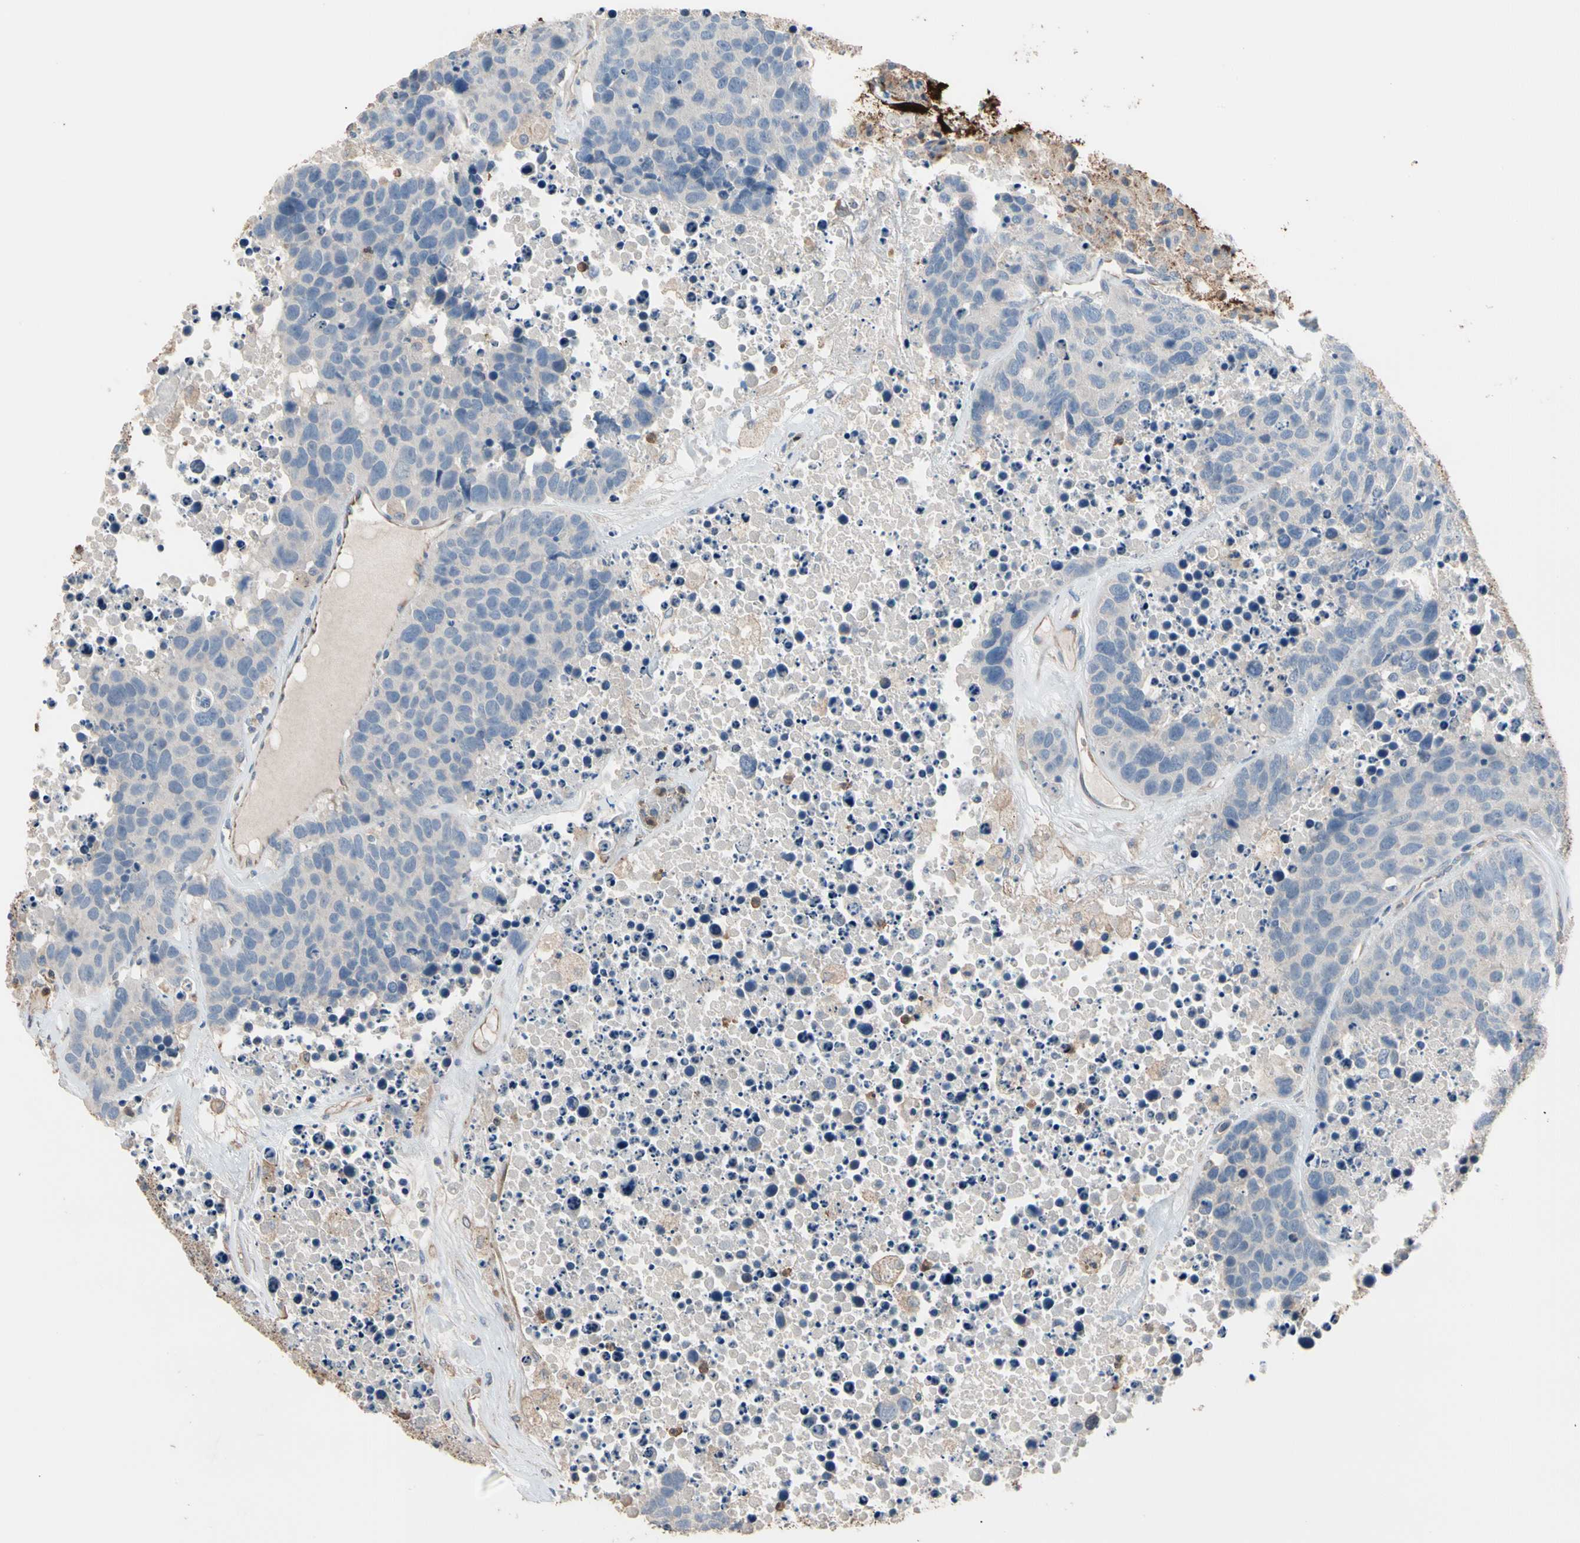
{"staining": {"intensity": "negative", "quantity": "none", "location": "none"}, "tissue": "carcinoid", "cell_type": "Tumor cells", "image_type": "cancer", "snomed": [{"axis": "morphology", "description": "Carcinoid, malignant, NOS"}, {"axis": "topography", "description": "Lung"}], "caption": "The micrograph shows no staining of tumor cells in carcinoid.", "gene": "BBOX1", "patient": {"sex": "male", "age": 60}}